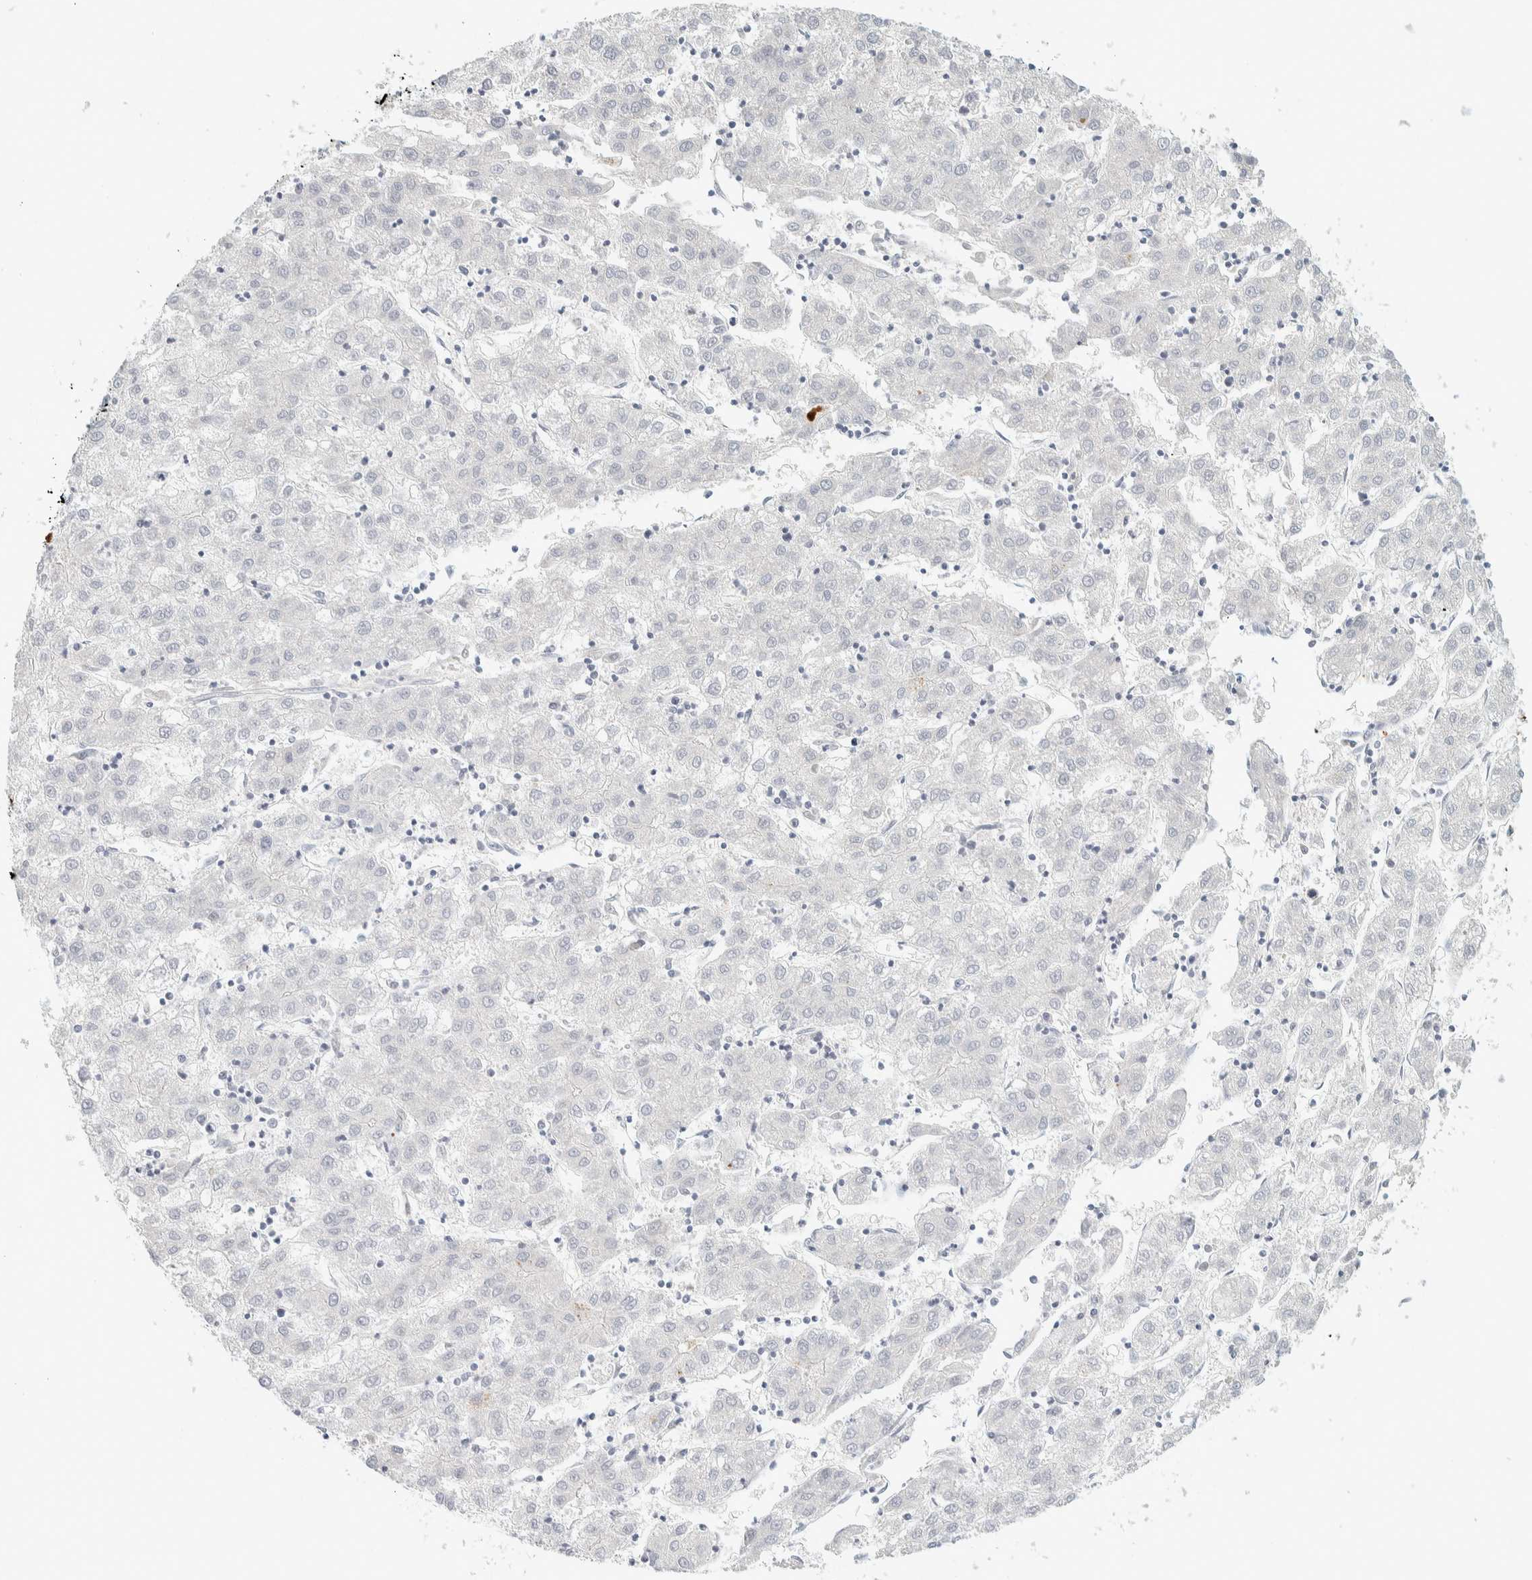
{"staining": {"intensity": "moderate", "quantity": "<25%", "location": "cytoplasmic/membranous"}, "tissue": "liver cancer", "cell_type": "Tumor cells", "image_type": "cancer", "snomed": [{"axis": "morphology", "description": "Carcinoma, Hepatocellular, NOS"}, {"axis": "topography", "description": "Liver"}], "caption": "Immunohistochemistry (IHC) of human liver hepatocellular carcinoma demonstrates low levels of moderate cytoplasmic/membranous expression in approximately <25% of tumor cells. The protein is shown in brown color, while the nuclei are stained blue.", "gene": "LLGL2", "patient": {"sex": "male", "age": 72}}